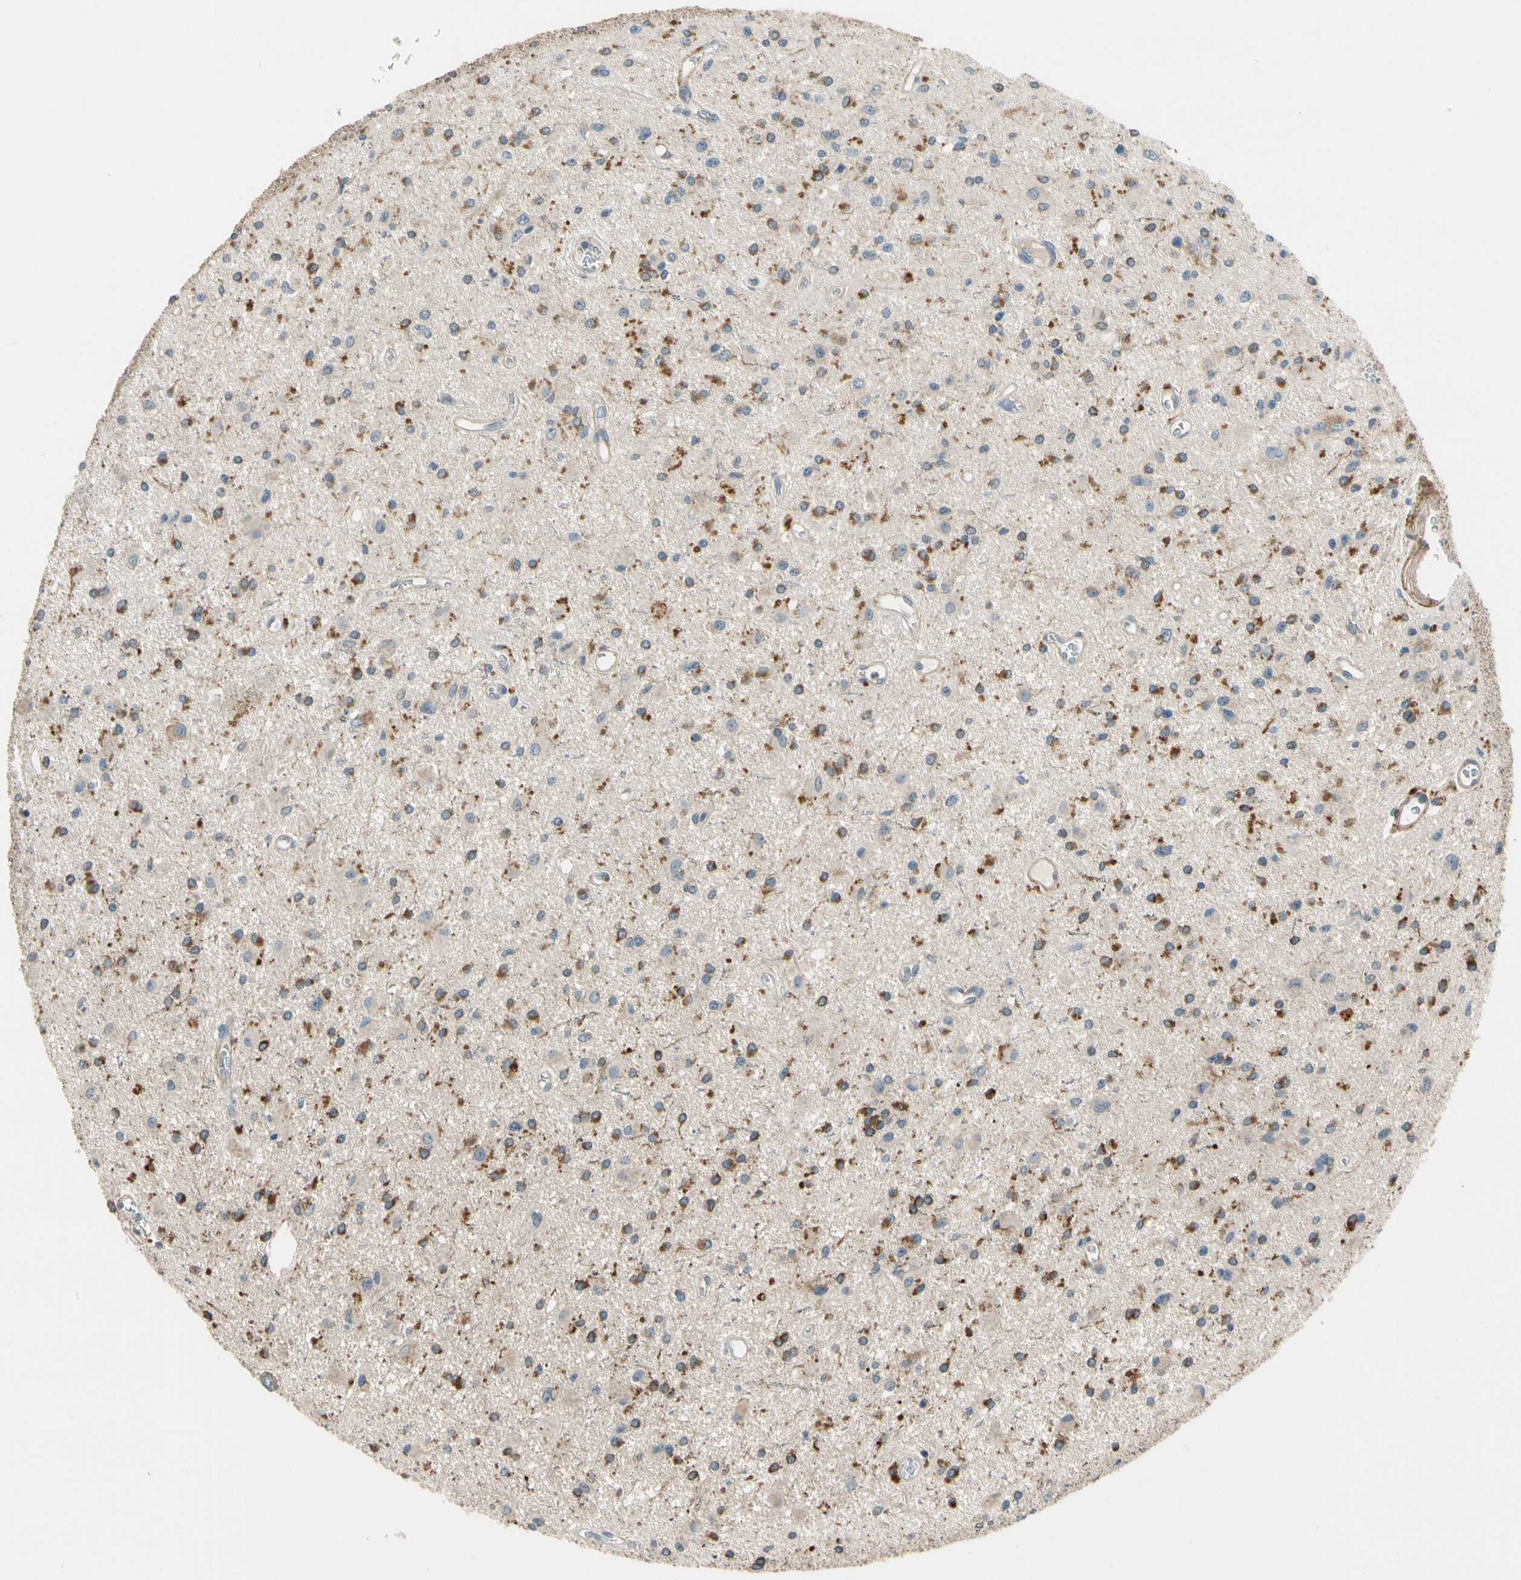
{"staining": {"intensity": "moderate", "quantity": "<25%", "location": "cytoplasmic/membranous"}, "tissue": "glioma", "cell_type": "Tumor cells", "image_type": "cancer", "snomed": [{"axis": "morphology", "description": "Glioma, malignant, Low grade"}, {"axis": "topography", "description": "Brain"}], "caption": "Malignant glioma (low-grade) stained with immunohistochemistry (IHC) exhibits moderate cytoplasmic/membranous positivity in approximately <25% of tumor cells.", "gene": "MST1R", "patient": {"sex": "male", "age": 58}}